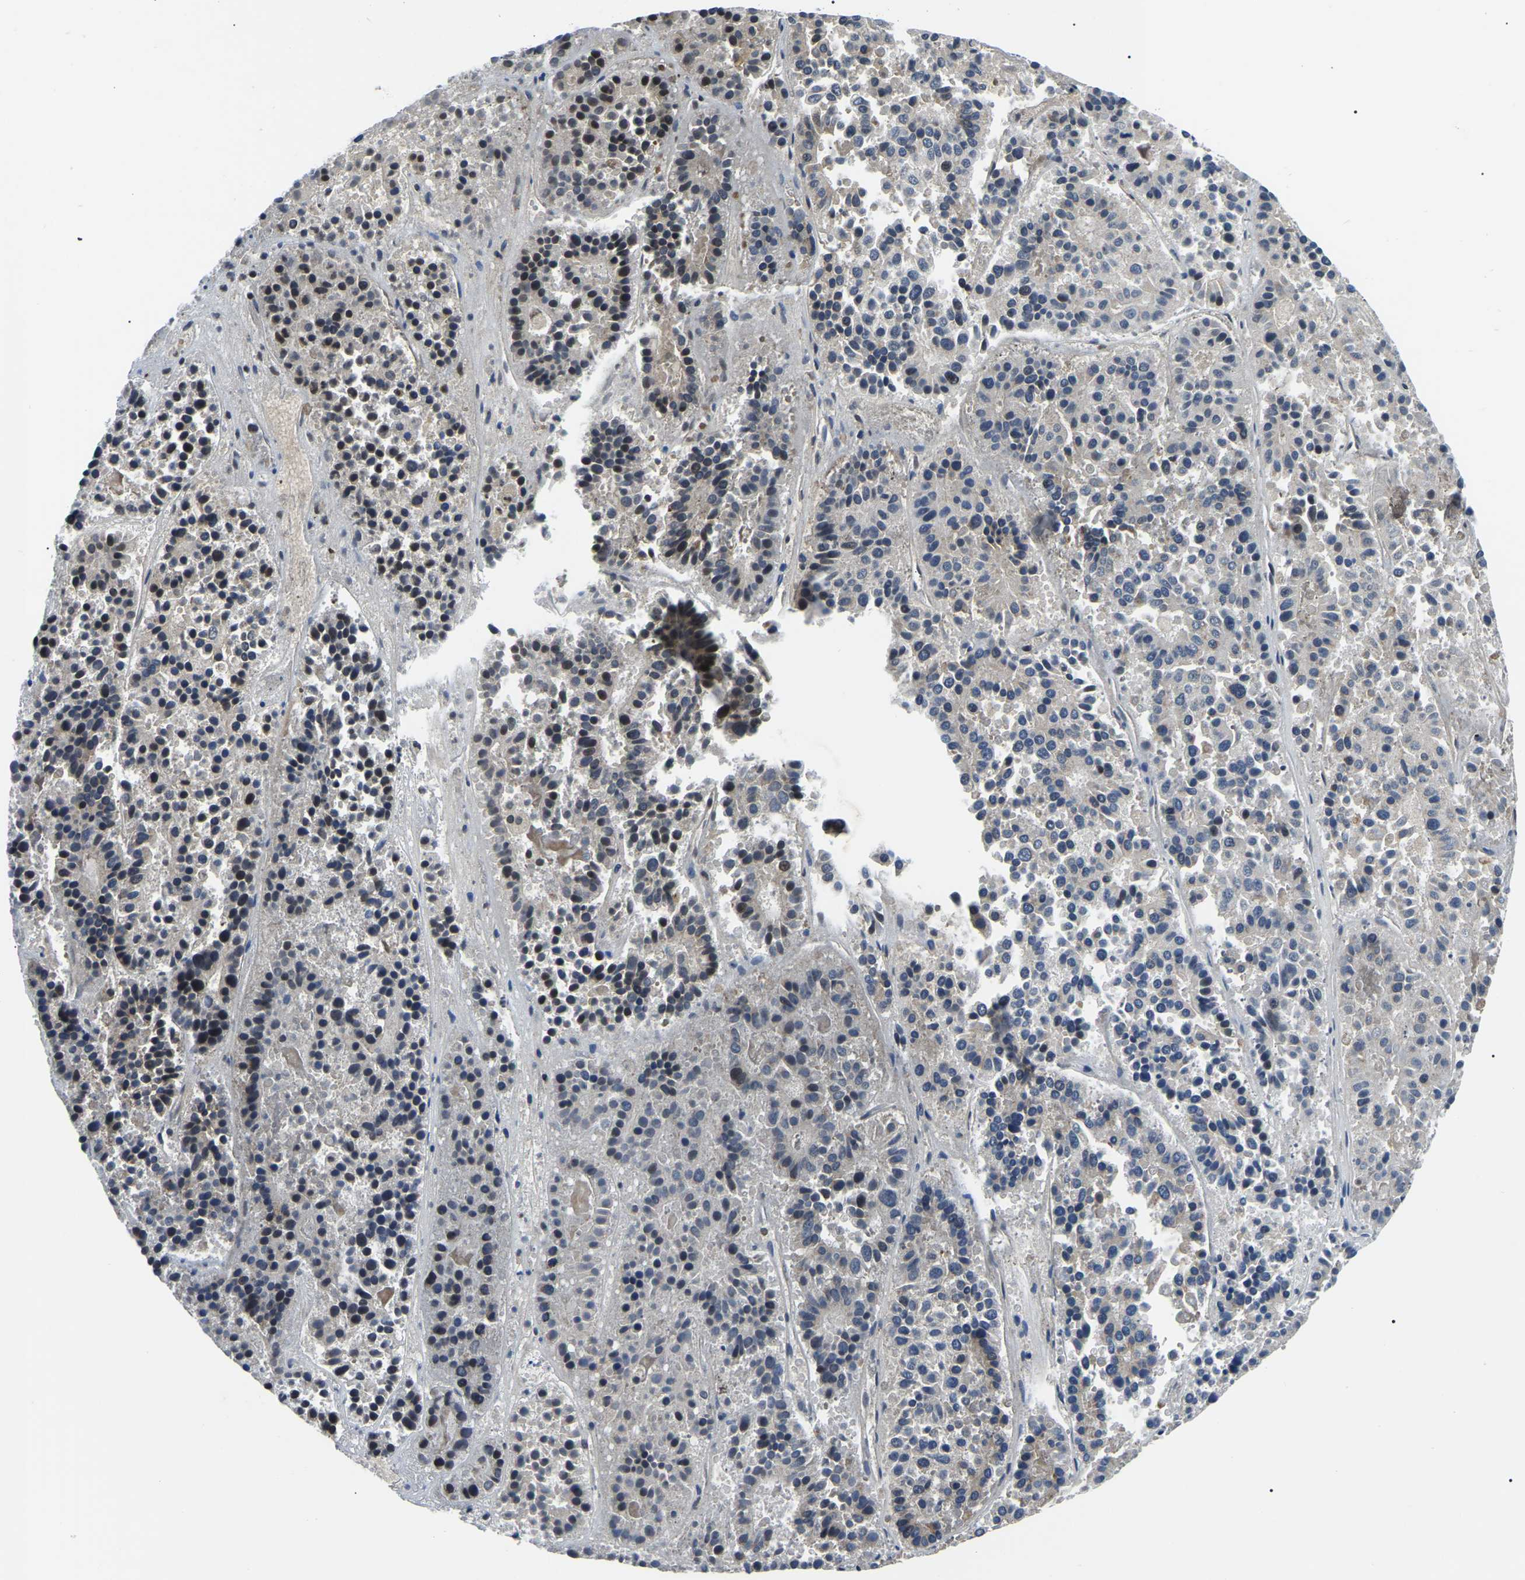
{"staining": {"intensity": "negative", "quantity": "none", "location": "none"}, "tissue": "pancreatic cancer", "cell_type": "Tumor cells", "image_type": "cancer", "snomed": [{"axis": "morphology", "description": "Adenocarcinoma, NOS"}, {"axis": "topography", "description": "Pancreas"}], "caption": "Image shows no protein positivity in tumor cells of pancreatic cancer (adenocarcinoma) tissue.", "gene": "PPM1E", "patient": {"sex": "male", "age": 50}}